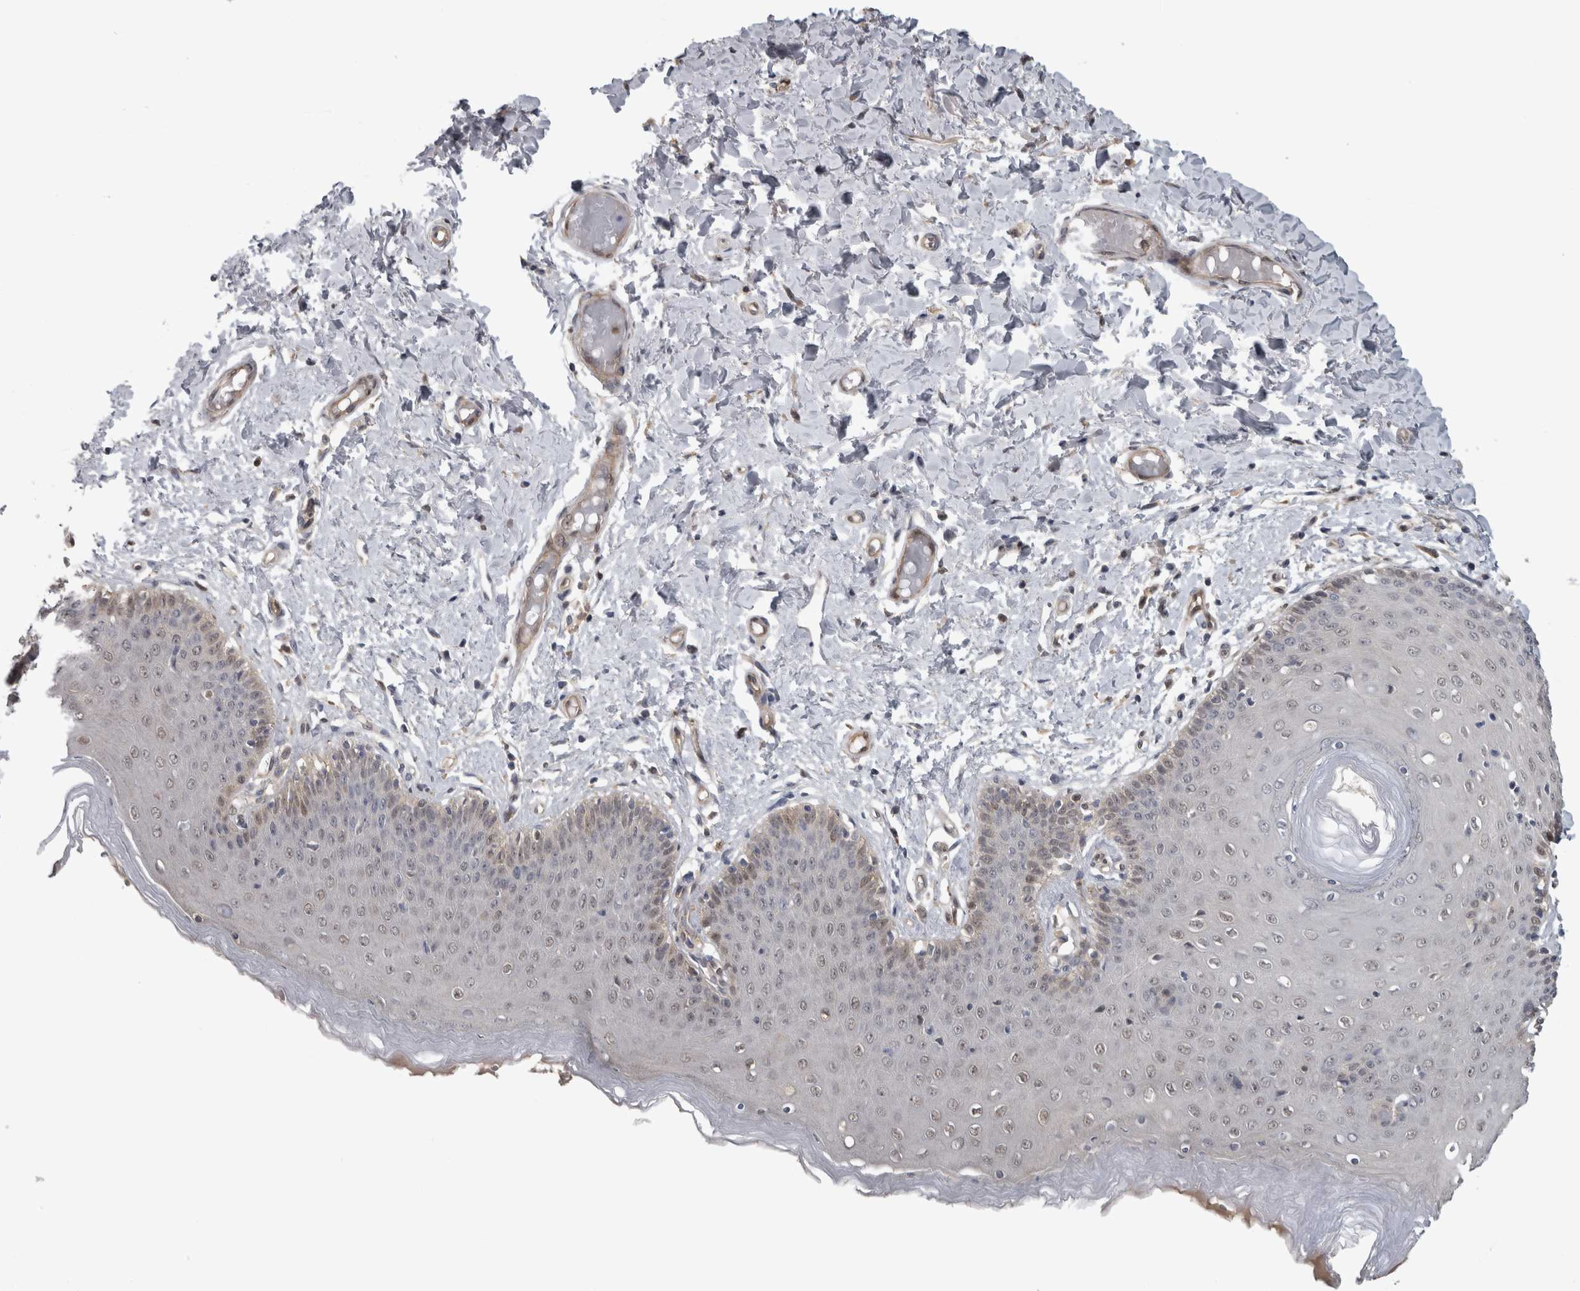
{"staining": {"intensity": "moderate", "quantity": "25%-75%", "location": "cytoplasmic/membranous,nuclear"}, "tissue": "skin", "cell_type": "Epidermal cells", "image_type": "normal", "snomed": [{"axis": "morphology", "description": "Normal tissue, NOS"}, {"axis": "topography", "description": "Vulva"}], "caption": "Protein expression analysis of unremarkable human skin reveals moderate cytoplasmic/membranous,nuclear staining in approximately 25%-75% of epidermal cells.", "gene": "NAPRT", "patient": {"sex": "female", "age": 66}}